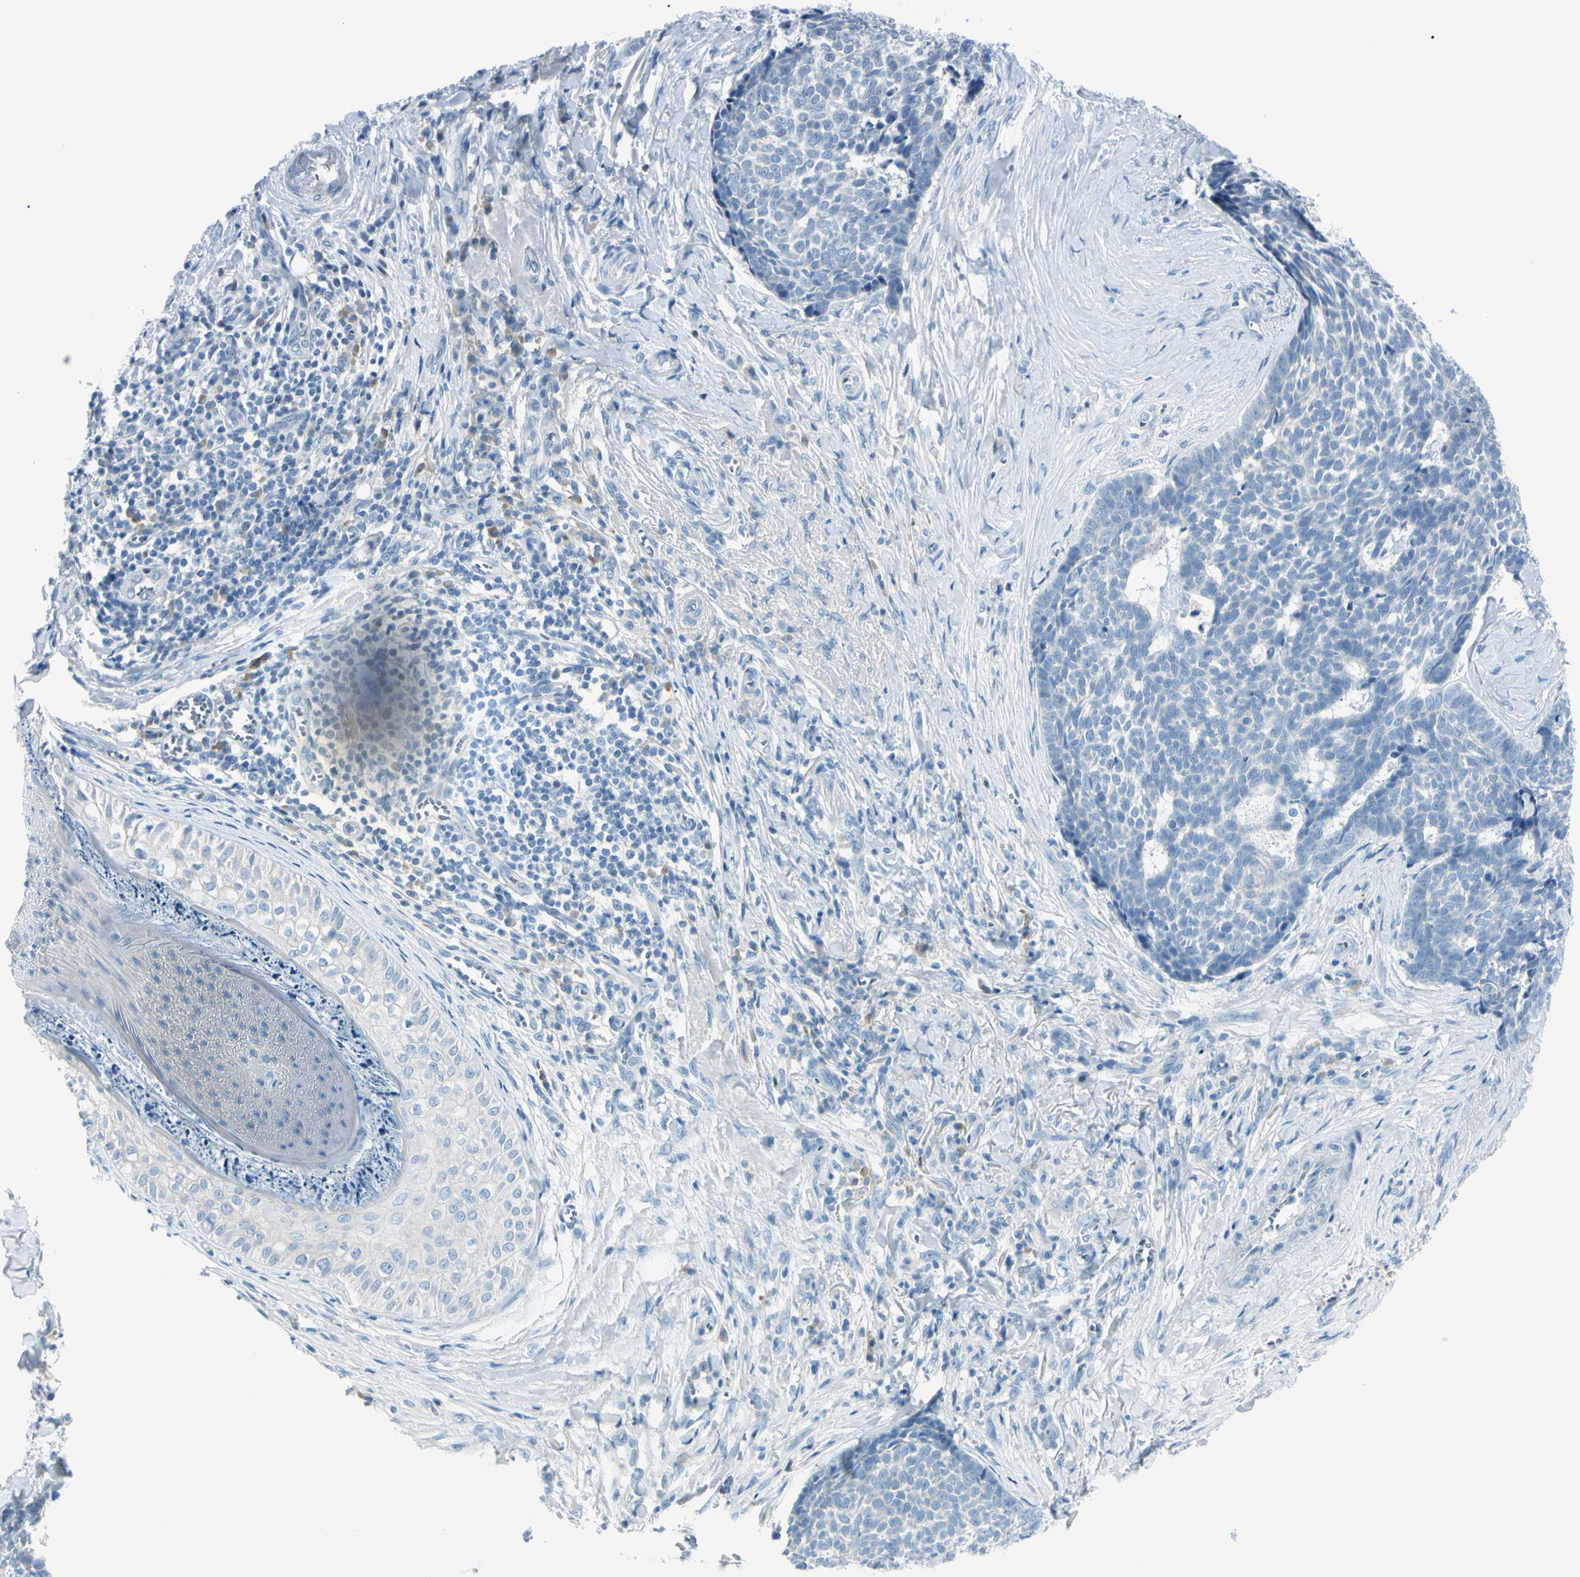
{"staining": {"intensity": "negative", "quantity": "none", "location": "none"}, "tissue": "skin cancer", "cell_type": "Tumor cells", "image_type": "cancer", "snomed": [{"axis": "morphology", "description": "Basal cell carcinoma"}, {"axis": "topography", "description": "Skin"}], "caption": "Immunohistochemistry (IHC) image of human skin cancer stained for a protein (brown), which shows no expression in tumor cells. (Stains: DAB (3,3'-diaminobenzidine) immunohistochemistry with hematoxylin counter stain, Microscopy: brightfield microscopy at high magnification).", "gene": "SLC6A15", "patient": {"sex": "male", "age": 84}}